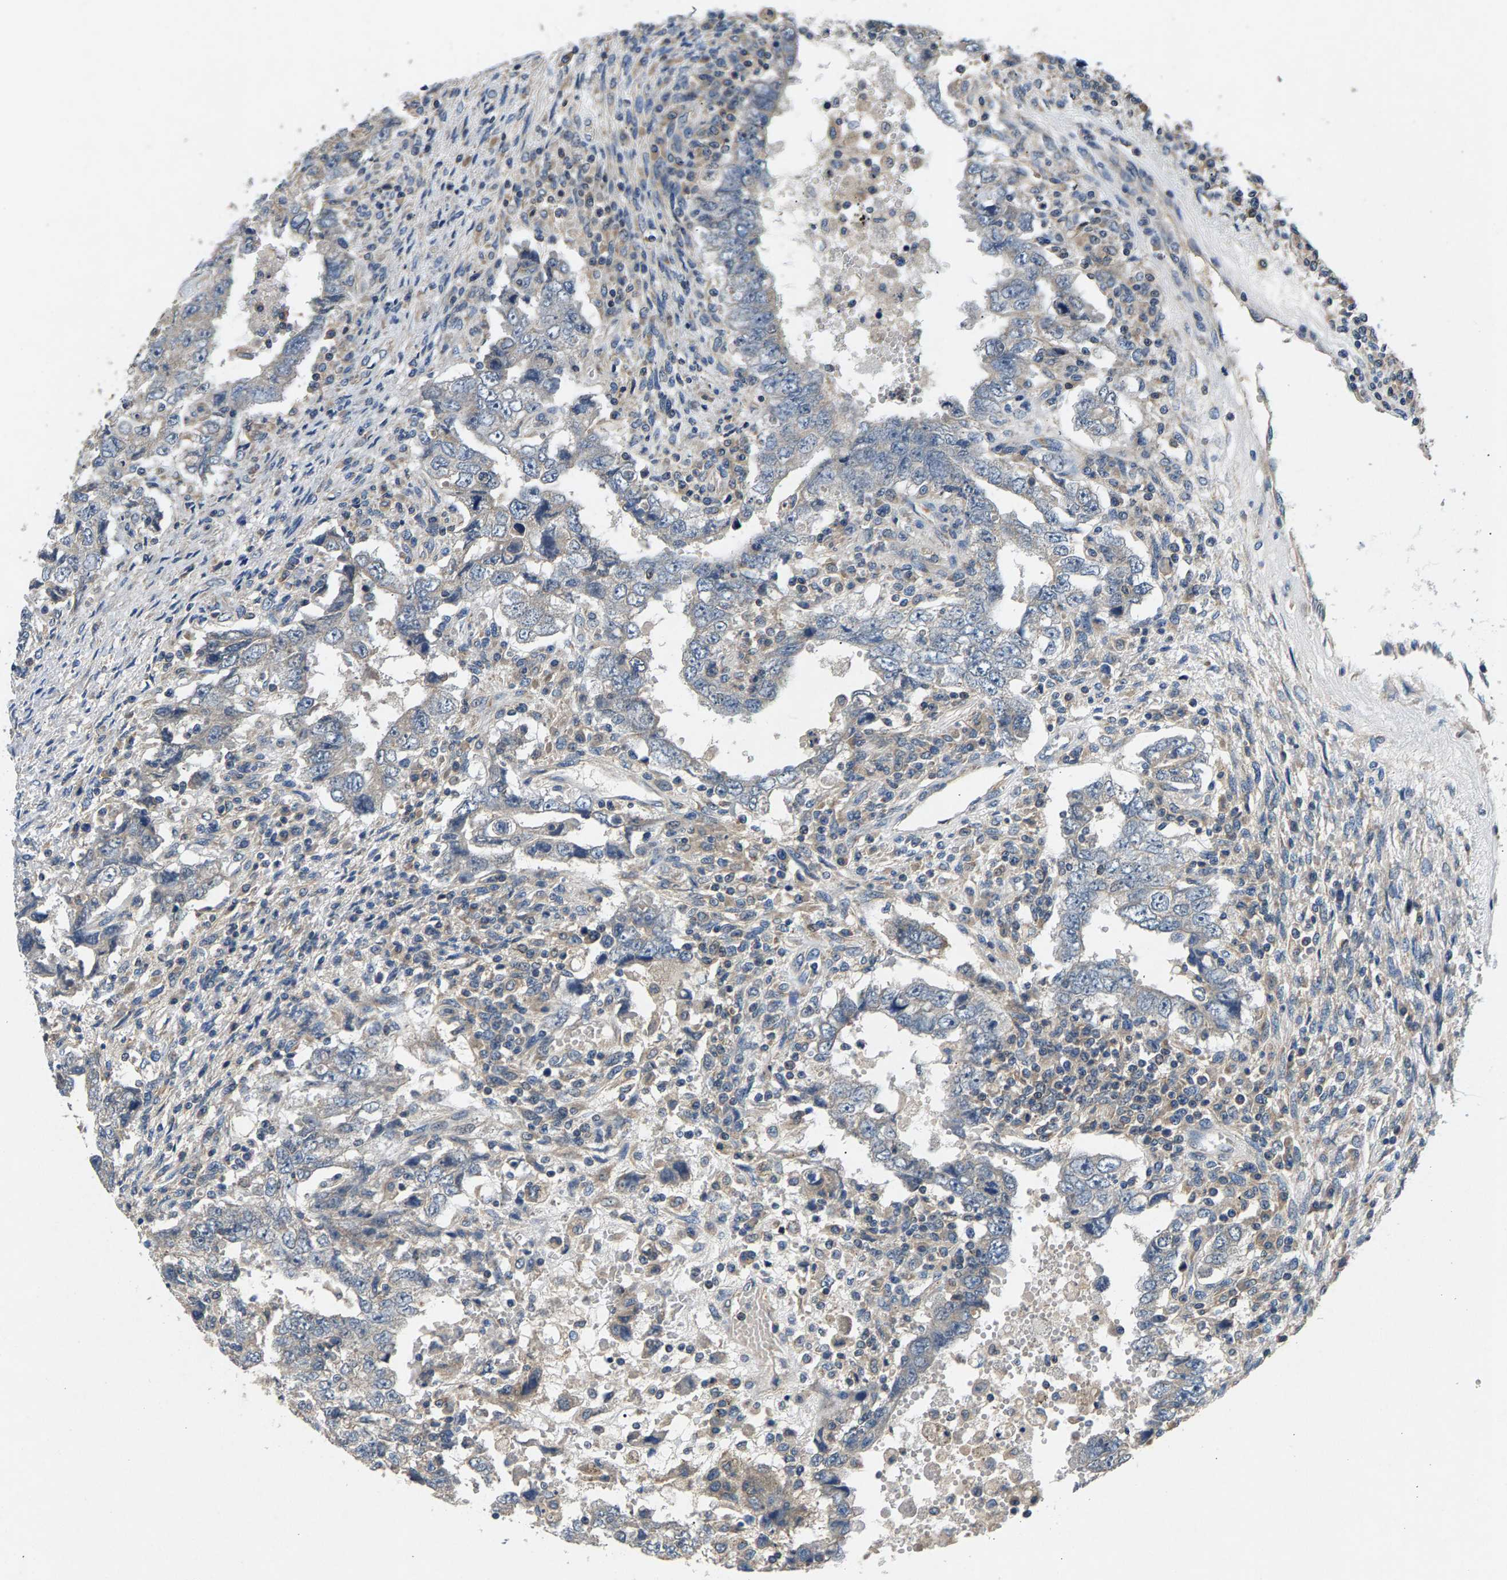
{"staining": {"intensity": "negative", "quantity": "none", "location": "none"}, "tissue": "testis cancer", "cell_type": "Tumor cells", "image_type": "cancer", "snomed": [{"axis": "morphology", "description": "Carcinoma, Embryonal, NOS"}, {"axis": "topography", "description": "Testis"}], "caption": "Image shows no protein positivity in tumor cells of testis cancer (embryonal carcinoma) tissue.", "gene": "NT5C", "patient": {"sex": "male", "age": 26}}